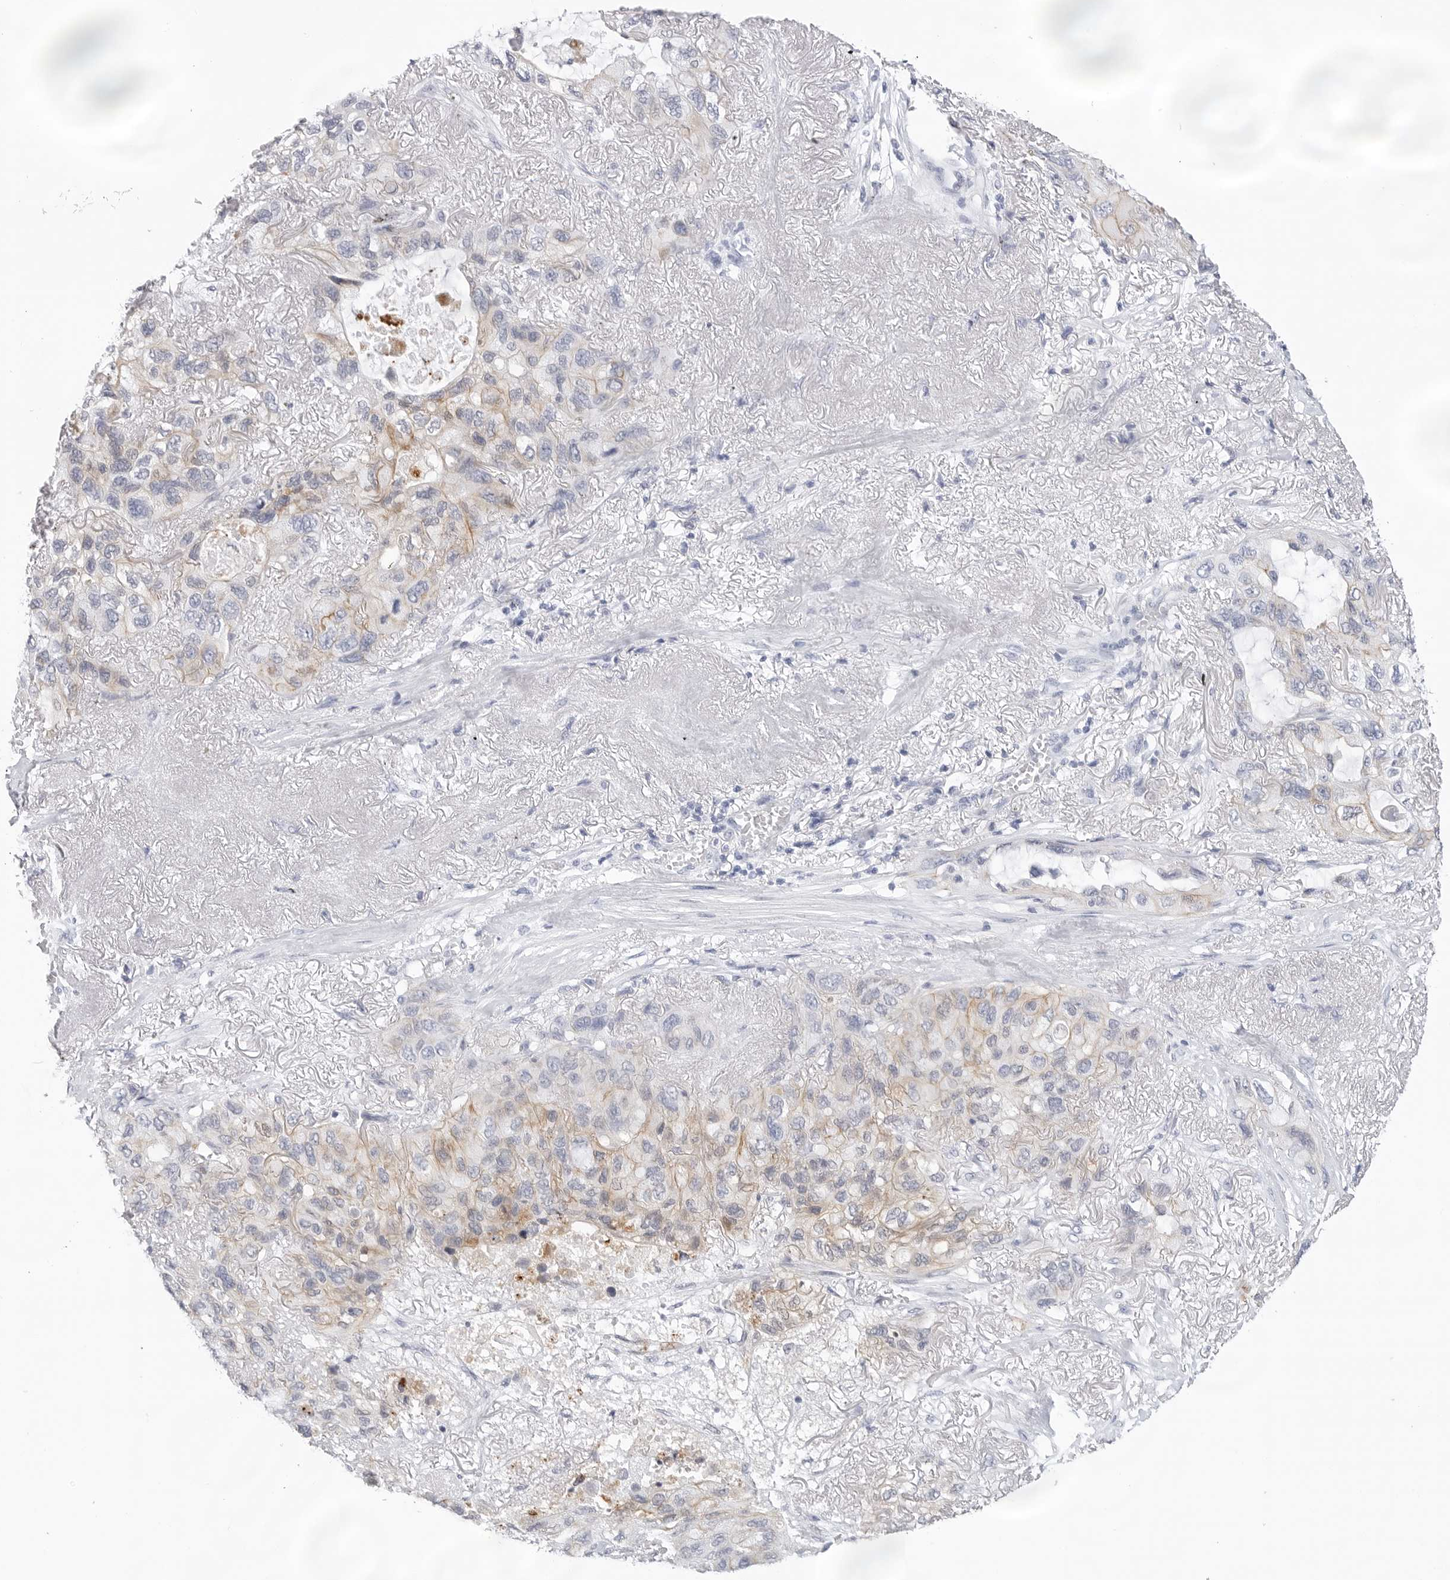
{"staining": {"intensity": "weak", "quantity": "<25%", "location": "cytoplasmic/membranous"}, "tissue": "lung cancer", "cell_type": "Tumor cells", "image_type": "cancer", "snomed": [{"axis": "morphology", "description": "Squamous cell carcinoma, NOS"}, {"axis": "topography", "description": "Lung"}], "caption": "A high-resolution histopathology image shows immunohistochemistry (IHC) staining of lung cancer (squamous cell carcinoma), which demonstrates no significant positivity in tumor cells. The staining was performed using DAB to visualize the protein expression in brown, while the nuclei were stained in blue with hematoxylin (Magnification: 20x).", "gene": "SLC19A1", "patient": {"sex": "female", "age": 73}}